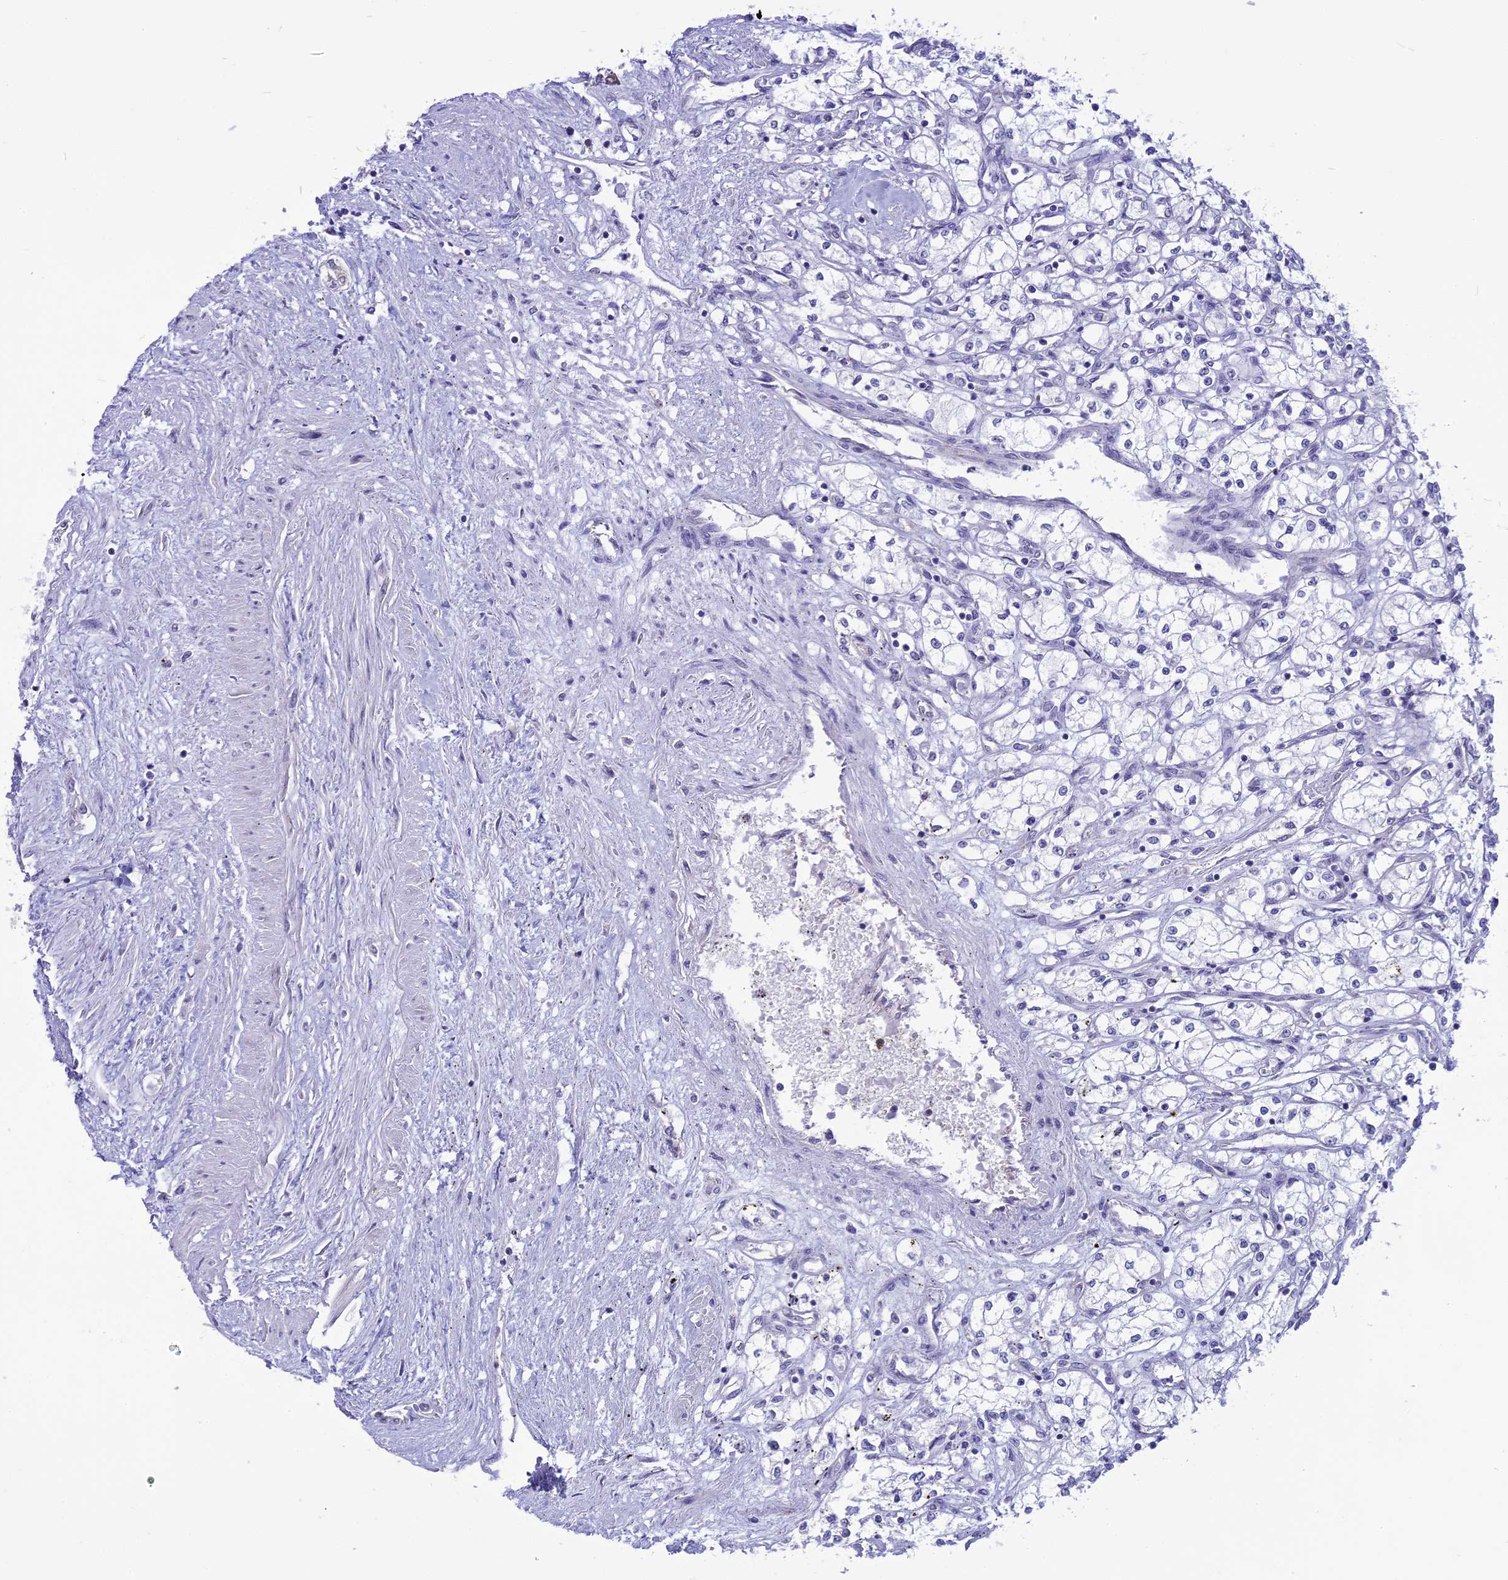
{"staining": {"intensity": "negative", "quantity": "none", "location": "none"}, "tissue": "renal cancer", "cell_type": "Tumor cells", "image_type": "cancer", "snomed": [{"axis": "morphology", "description": "Adenocarcinoma, NOS"}, {"axis": "topography", "description": "Kidney"}], "caption": "This is a histopathology image of immunohistochemistry (IHC) staining of renal cancer (adenocarcinoma), which shows no positivity in tumor cells.", "gene": "CMSS1", "patient": {"sex": "male", "age": 59}}